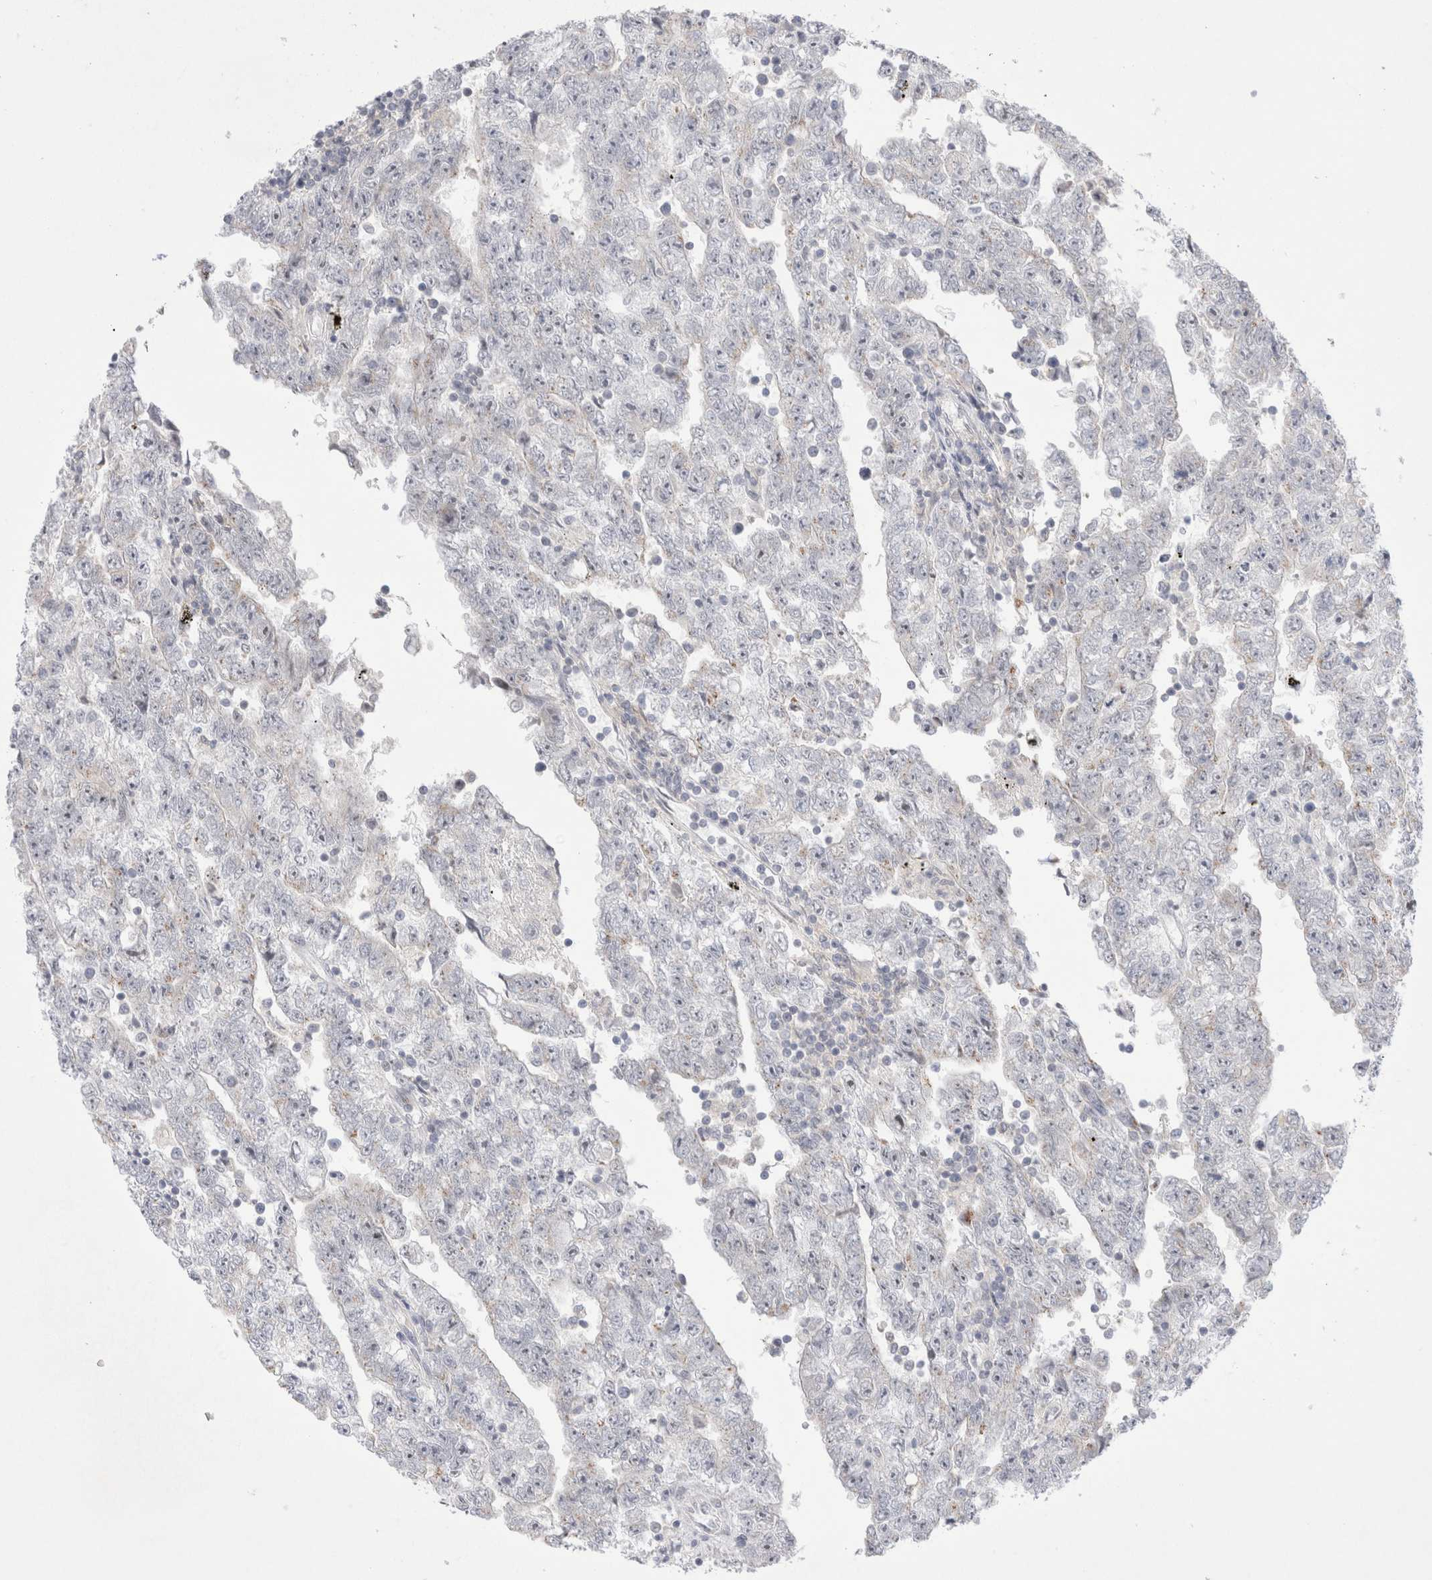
{"staining": {"intensity": "negative", "quantity": "none", "location": "none"}, "tissue": "testis cancer", "cell_type": "Tumor cells", "image_type": "cancer", "snomed": [{"axis": "morphology", "description": "Carcinoma, Embryonal, NOS"}, {"axis": "topography", "description": "Testis"}], "caption": "DAB (3,3'-diaminobenzidine) immunohistochemical staining of human testis embryonal carcinoma shows no significant positivity in tumor cells.", "gene": "CERS5", "patient": {"sex": "male", "age": 25}}